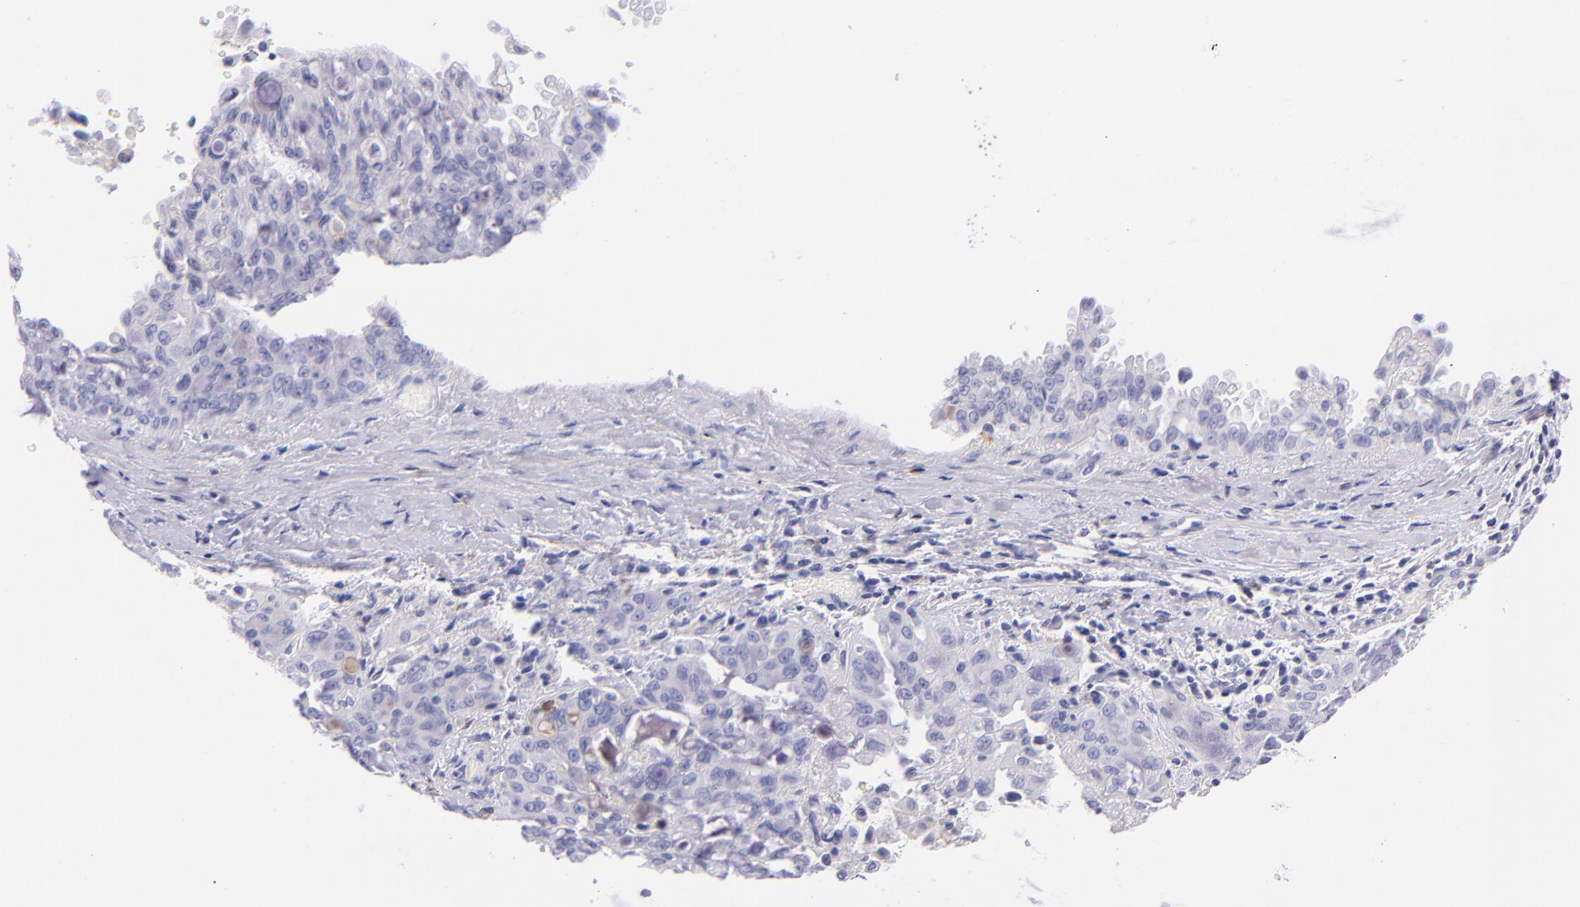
{"staining": {"intensity": "negative", "quantity": "none", "location": "none"}, "tissue": "lung cancer", "cell_type": "Tumor cells", "image_type": "cancer", "snomed": [{"axis": "morphology", "description": "Adenocarcinoma, NOS"}, {"axis": "topography", "description": "Lung"}], "caption": "Immunohistochemistry (IHC) image of lung cancer (adenocarcinoma) stained for a protein (brown), which shows no positivity in tumor cells. (DAB (3,3'-diaminobenzidine) IHC with hematoxylin counter stain).", "gene": "CD81", "patient": {"sex": "female", "age": 44}}